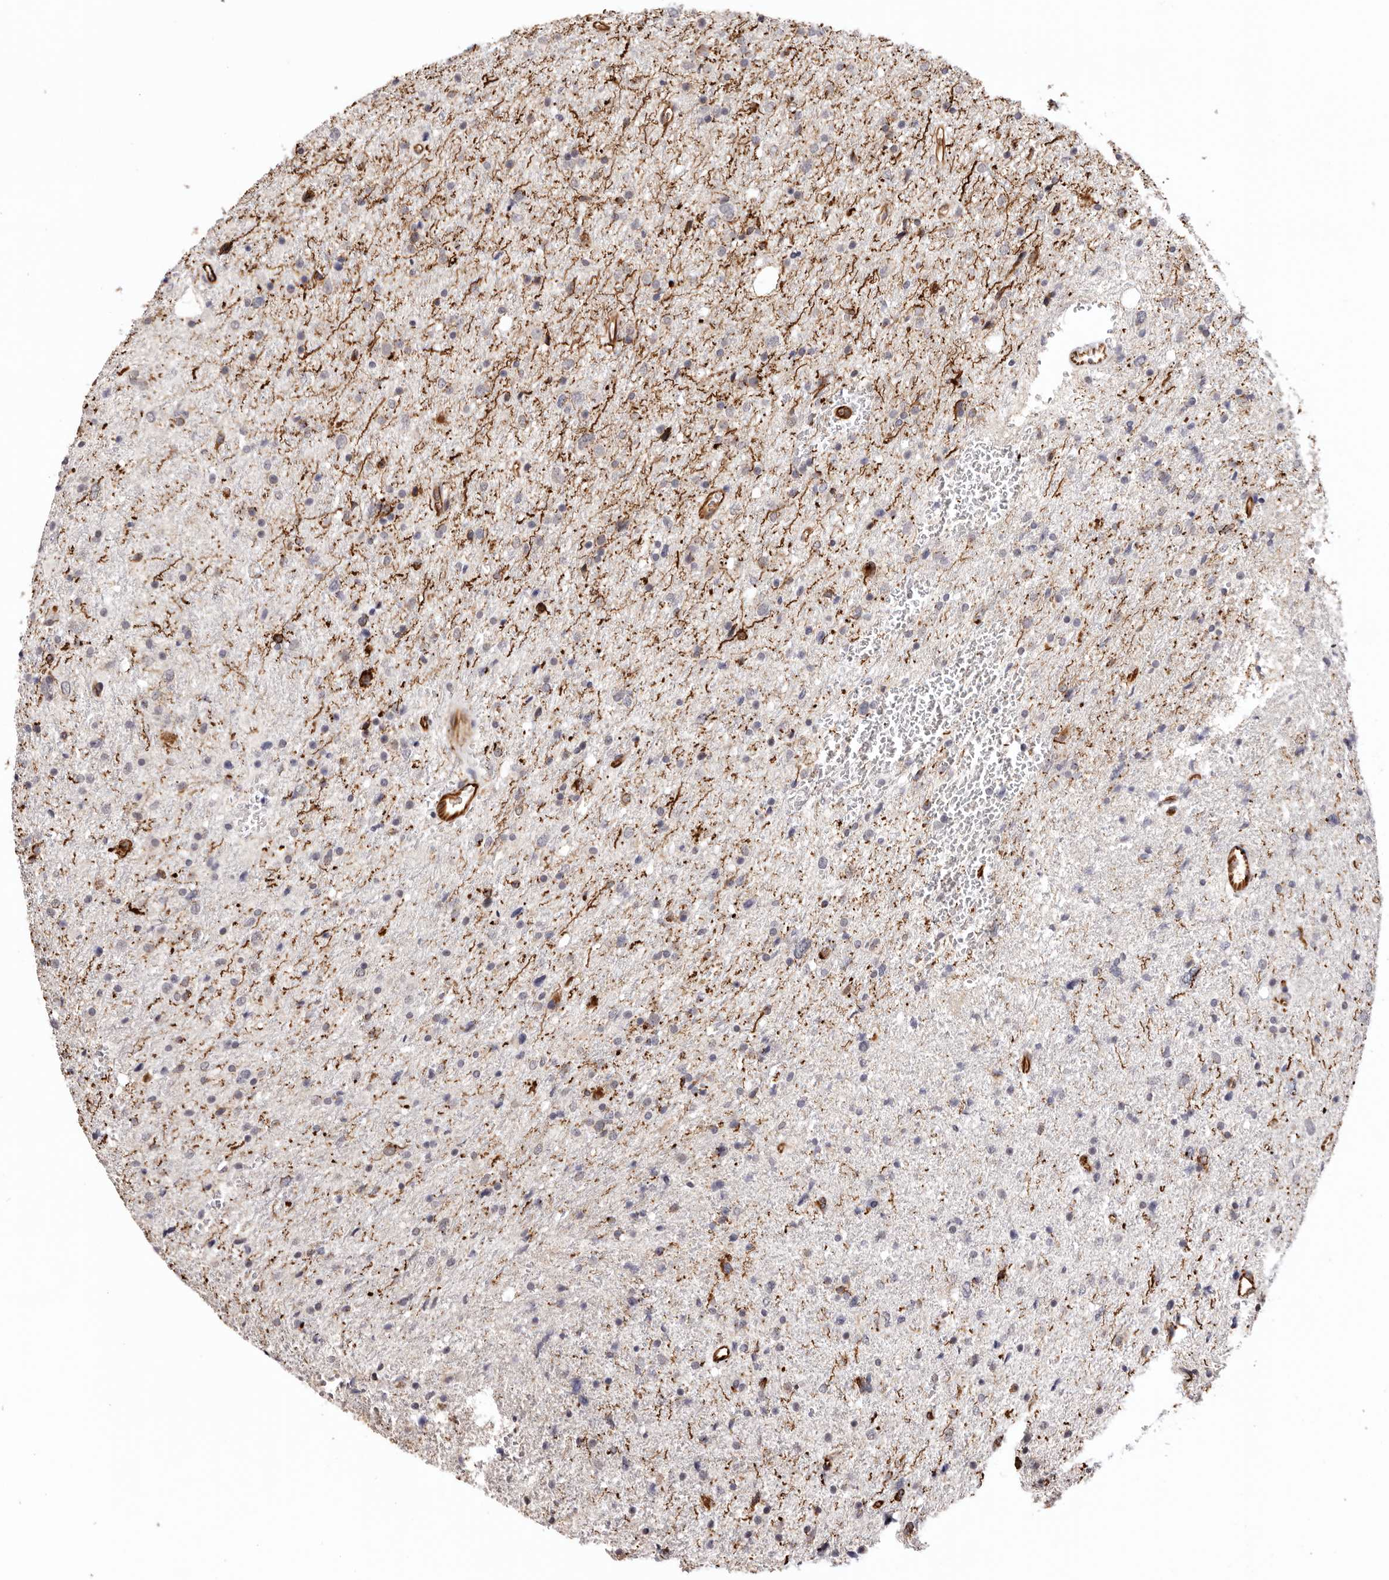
{"staining": {"intensity": "moderate", "quantity": "<25%", "location": "cytoplasmic/membranous"}, "tissue": "glioma", "cell_type": "Tumor cells", "image_type": "cancer", "snomed": [{"axis": "morphology", "description": "Glioma, malignant, Low grade"}, {"axis": "topography", "description": "Brain"}], "caption": "Immunohistochemical staining of low-grade glioma (malignant) shows low levels of moderate cytoplasmic/membranous positivity in approximately <25% of tumor cells.", "gene": "ZNF557", "patient": {"sex": "female", "age": 37}}